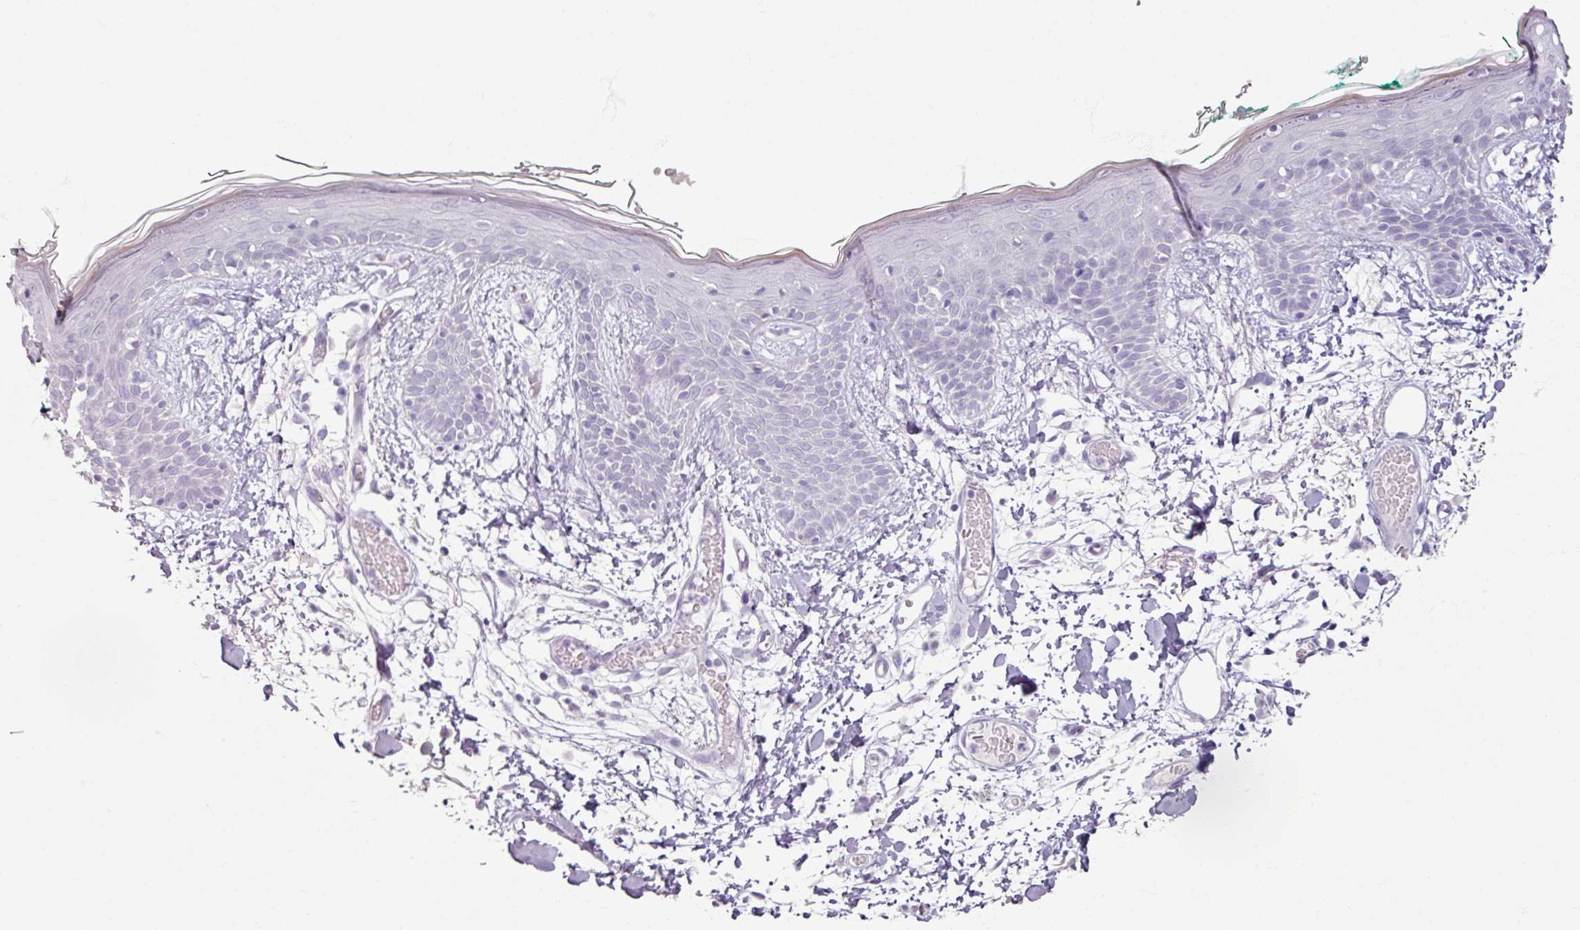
{"staining": {"intensity": "negative", "quantity": "none", "location": "none"}, "tissue": "skin", "cell_type": "Fibroblasts", "image_type": "normal", "snomed": [{"axis": "morphology", "description": "Normal tissue, NOS"}, {"axis": "topography", "description": "Skin"}], "caption": "This is an immunohistochemistry (IHC) photomicrograph of benign skin. There is no positivity in fibroblasts.", "gene": "SLC27A5", "patient": {"sex": "male", "age": 79}}